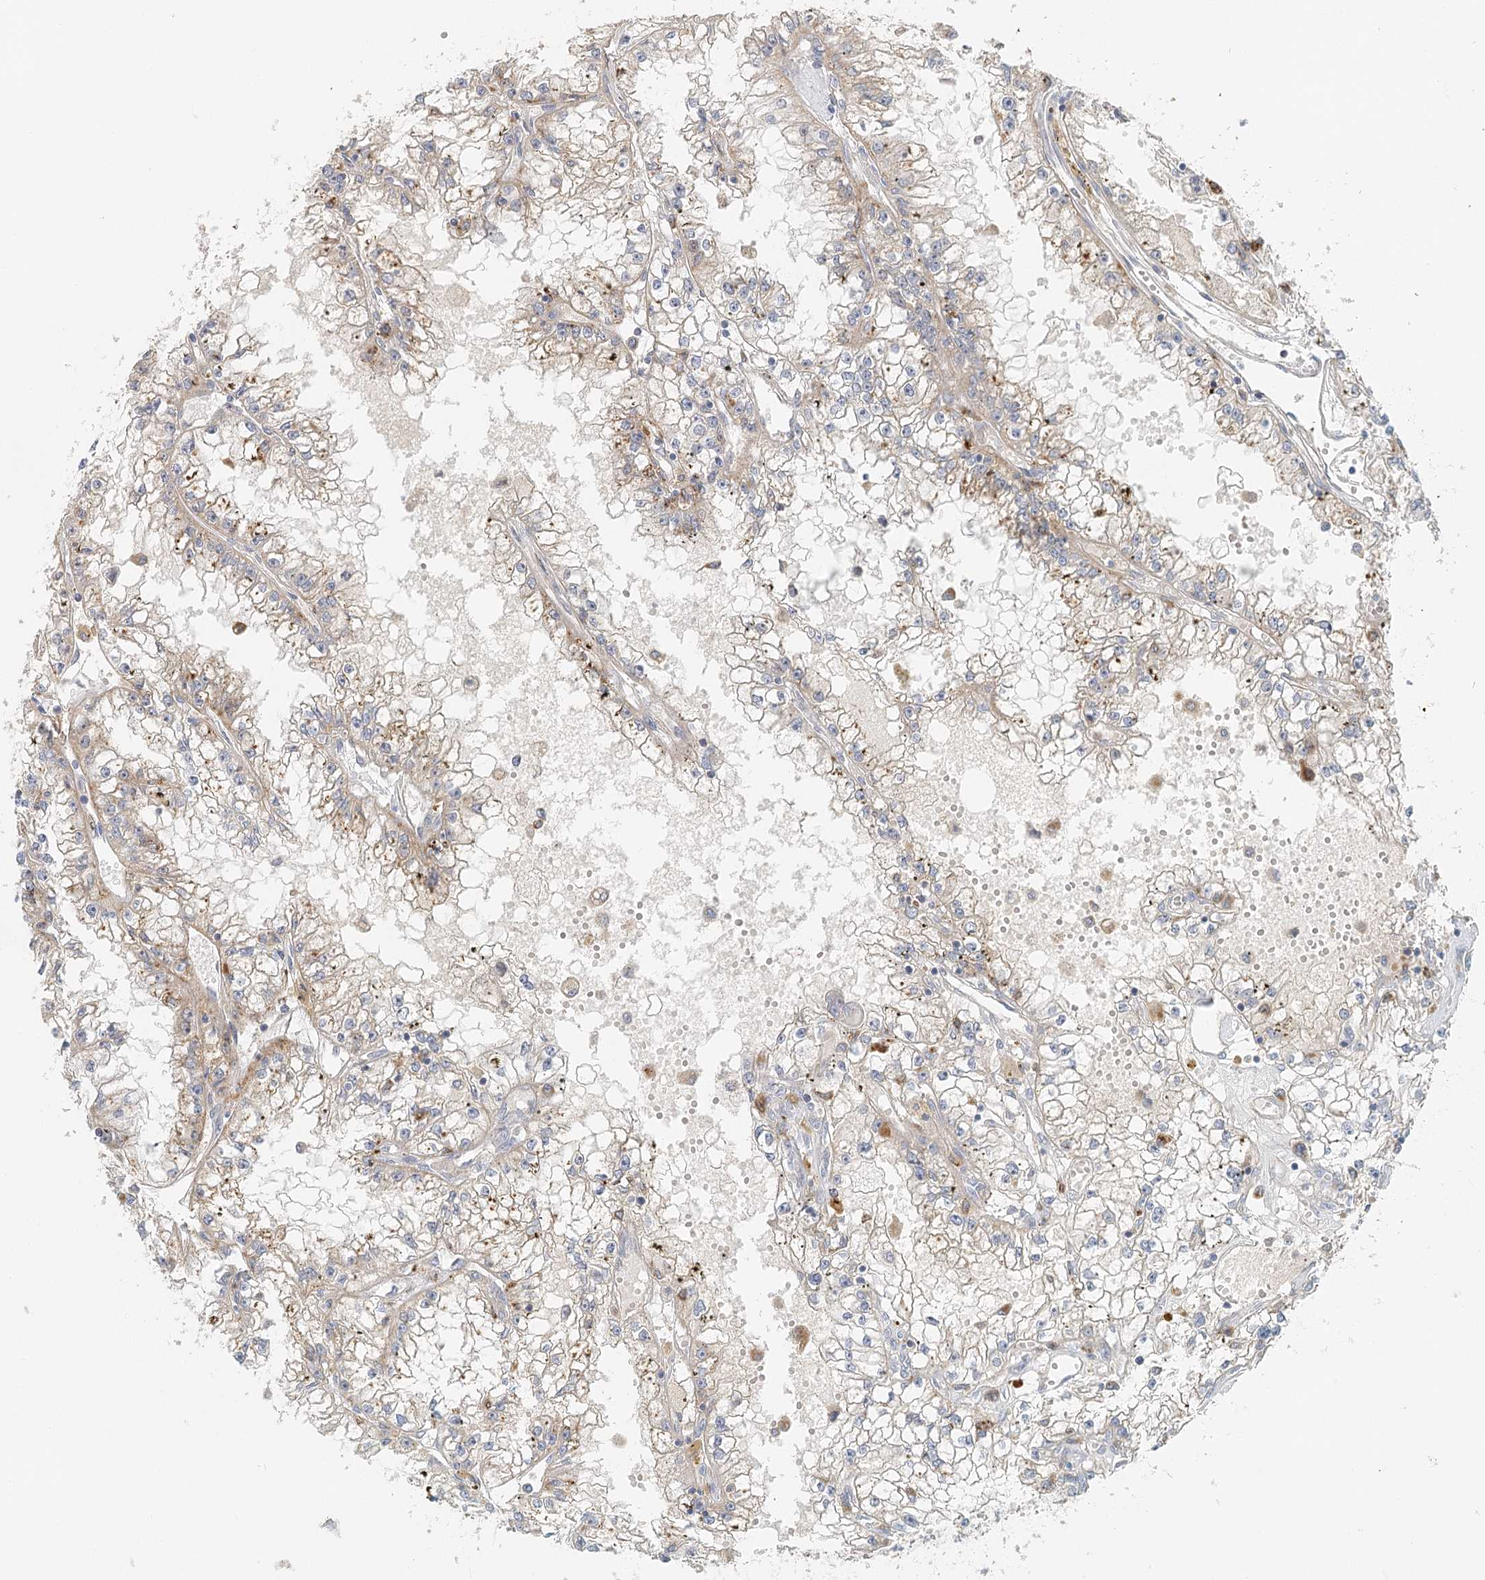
{"staining": {"intensity": "weak", "quantity": "<25%", "location": "cytoplasmic/membranous"}, "tissue": "renal cancer", "cell_type": "Tumor cells", "image_type": "cancer", "snomed": [{"axis": "morphology", "description": "Adenocarcinoma, NOS"}, {"axis": "topography", "description": "Kidney"}], "caption": "This histopathology image is of renal cancer (adenocarcinoma) stained with immunohistochemistry (IHC) to label a protein in brown with the nuclei are counter-stained blue. There is no positivity in tumor cells.", "gene": "VSIG1", "patient": {"sex": "male", "age": 56}}